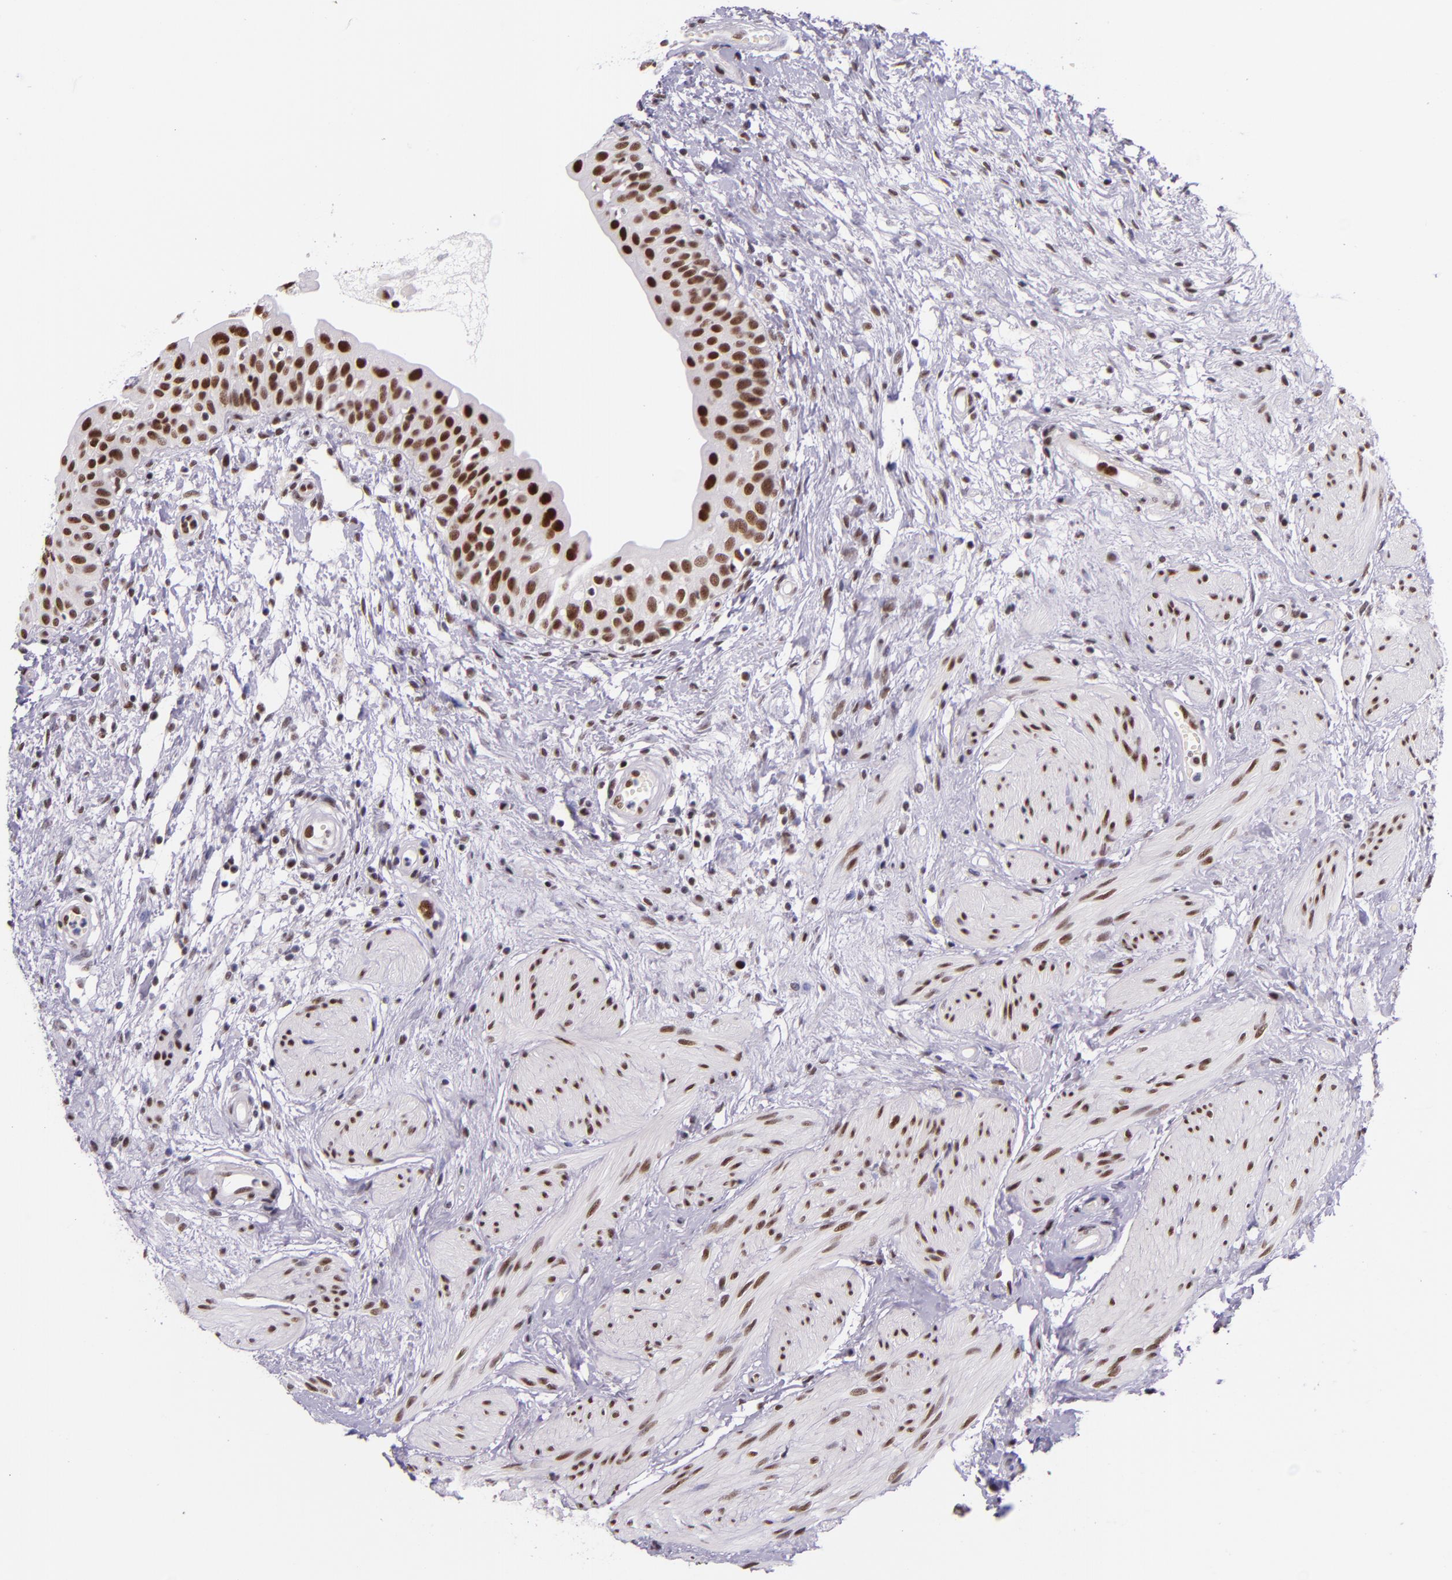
{"staining": {"intensity": "strong", "quantity": ">75%", "location": "nuclear"}, "tissue": "urinary bladder", "cell_type": "Urothelial cells", "image_type": "normal", "snomed": [{"axis": "morphology", "description": "Normal tissue, NOS"}, {"axis": "topography", "description": "Urinary bladder"}], "caption": "A high-resolution micrograph shows immunohistochemistry (IHC) staining of benign urinary bladder, which exhibits strong nuclear positivity in approximately >75% of urothelial cells. Nuclei are stained in blue.", "gene": "GPKOW", "patient": {"sex": "female", "age": 55}}